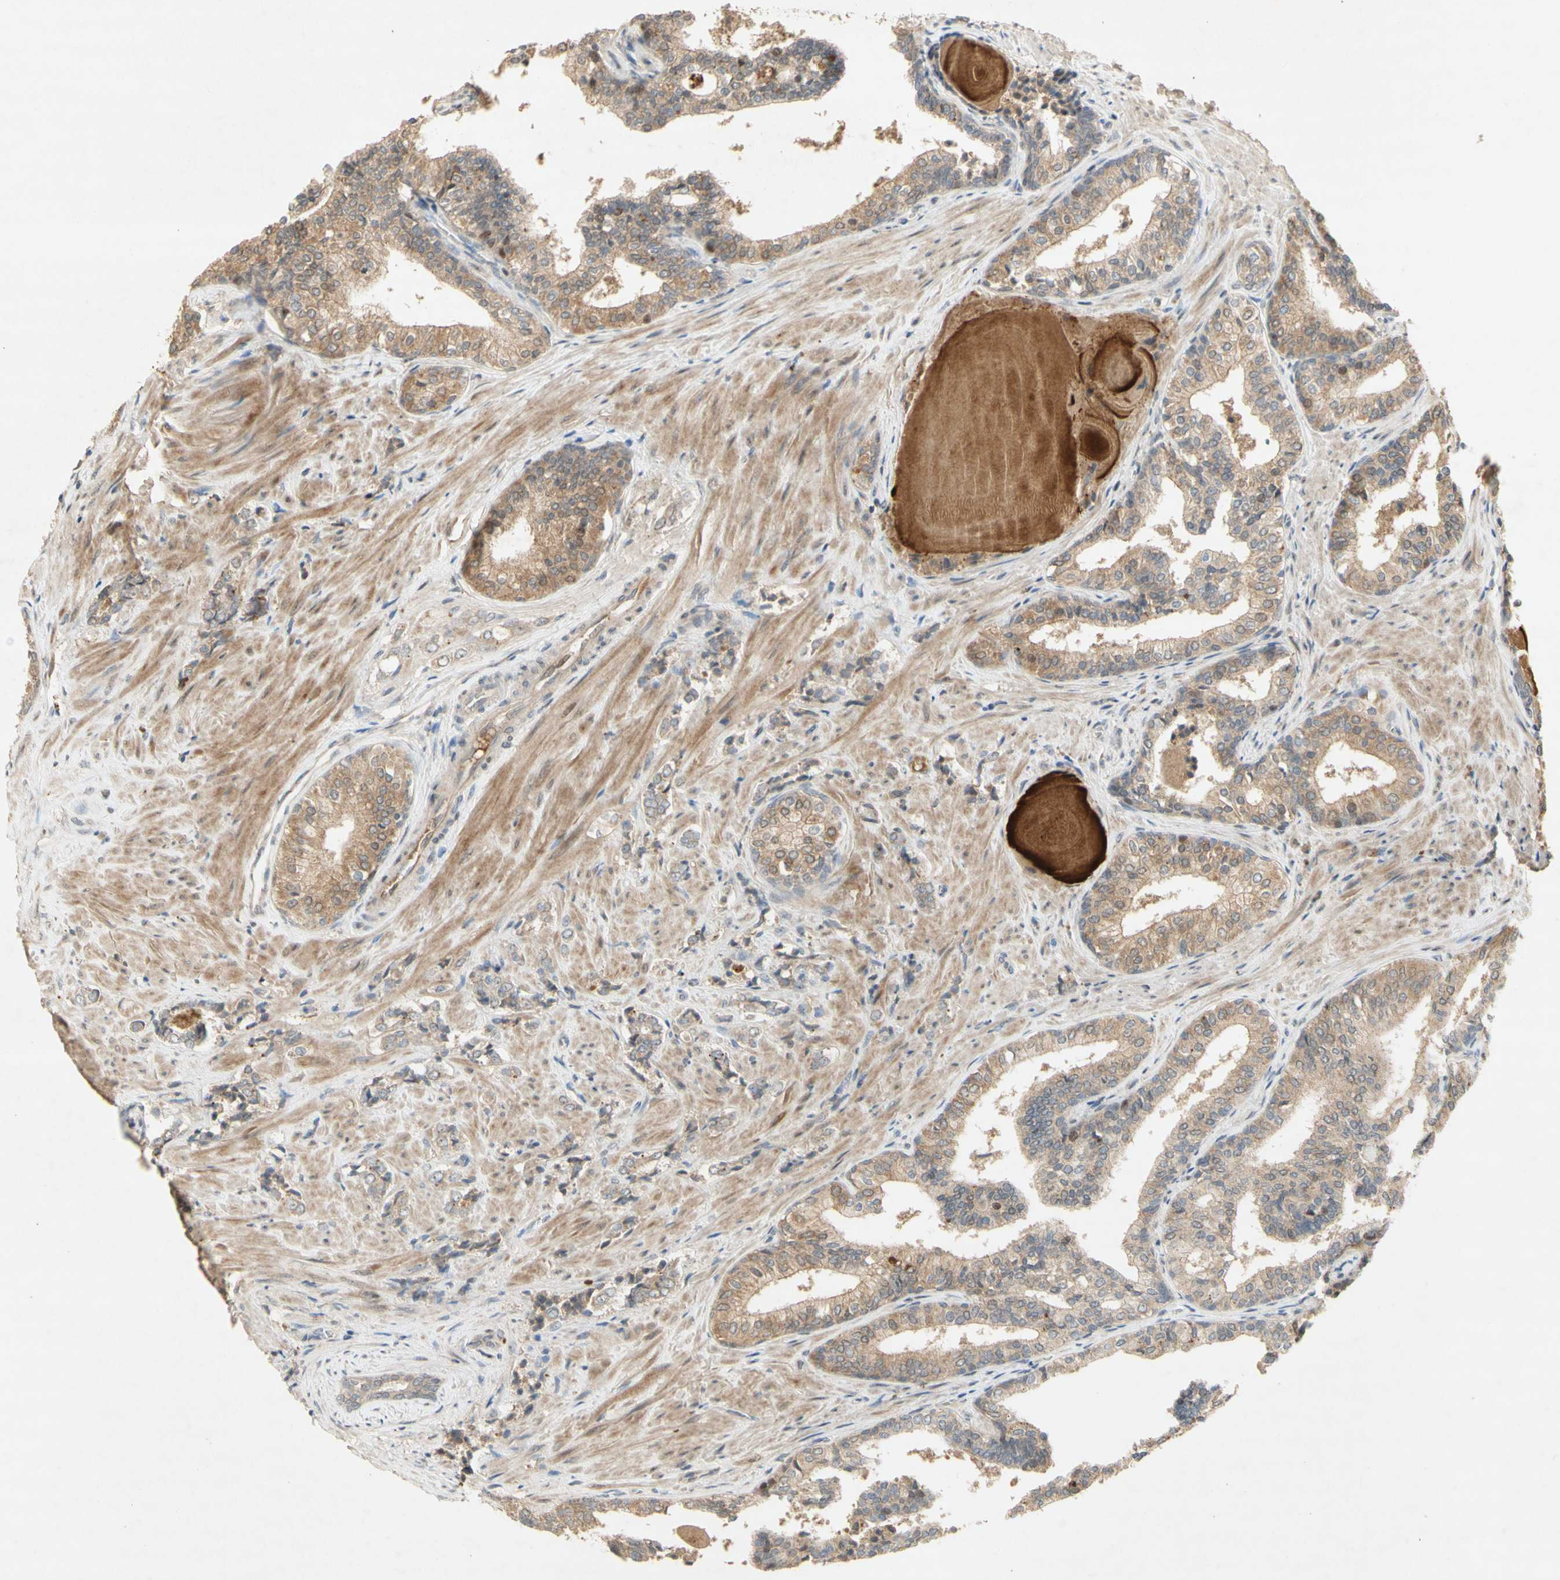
{"staining": {"intensity": "weak", "quantity": ">75%", "location": "cytoplasmic/membranous"}, "tissue": "prostate cancer", "cell_type": "Tumor cells", "image_type": "cancer", "snomed": [{"axis": "morphology", "description": "Adenocarcinoma, Low grade"}, {"axis": "topography", "description": "Prostate"}], "caption": "This is a histology image of immunohistochemistry staining of adenocarcinoma (low-grade) (prostate), which shows weak staining in the cytoplasmic/membranous of tumor cells.", "gene": "NRG4", "patient": {"sex": "male", "age": 60}}